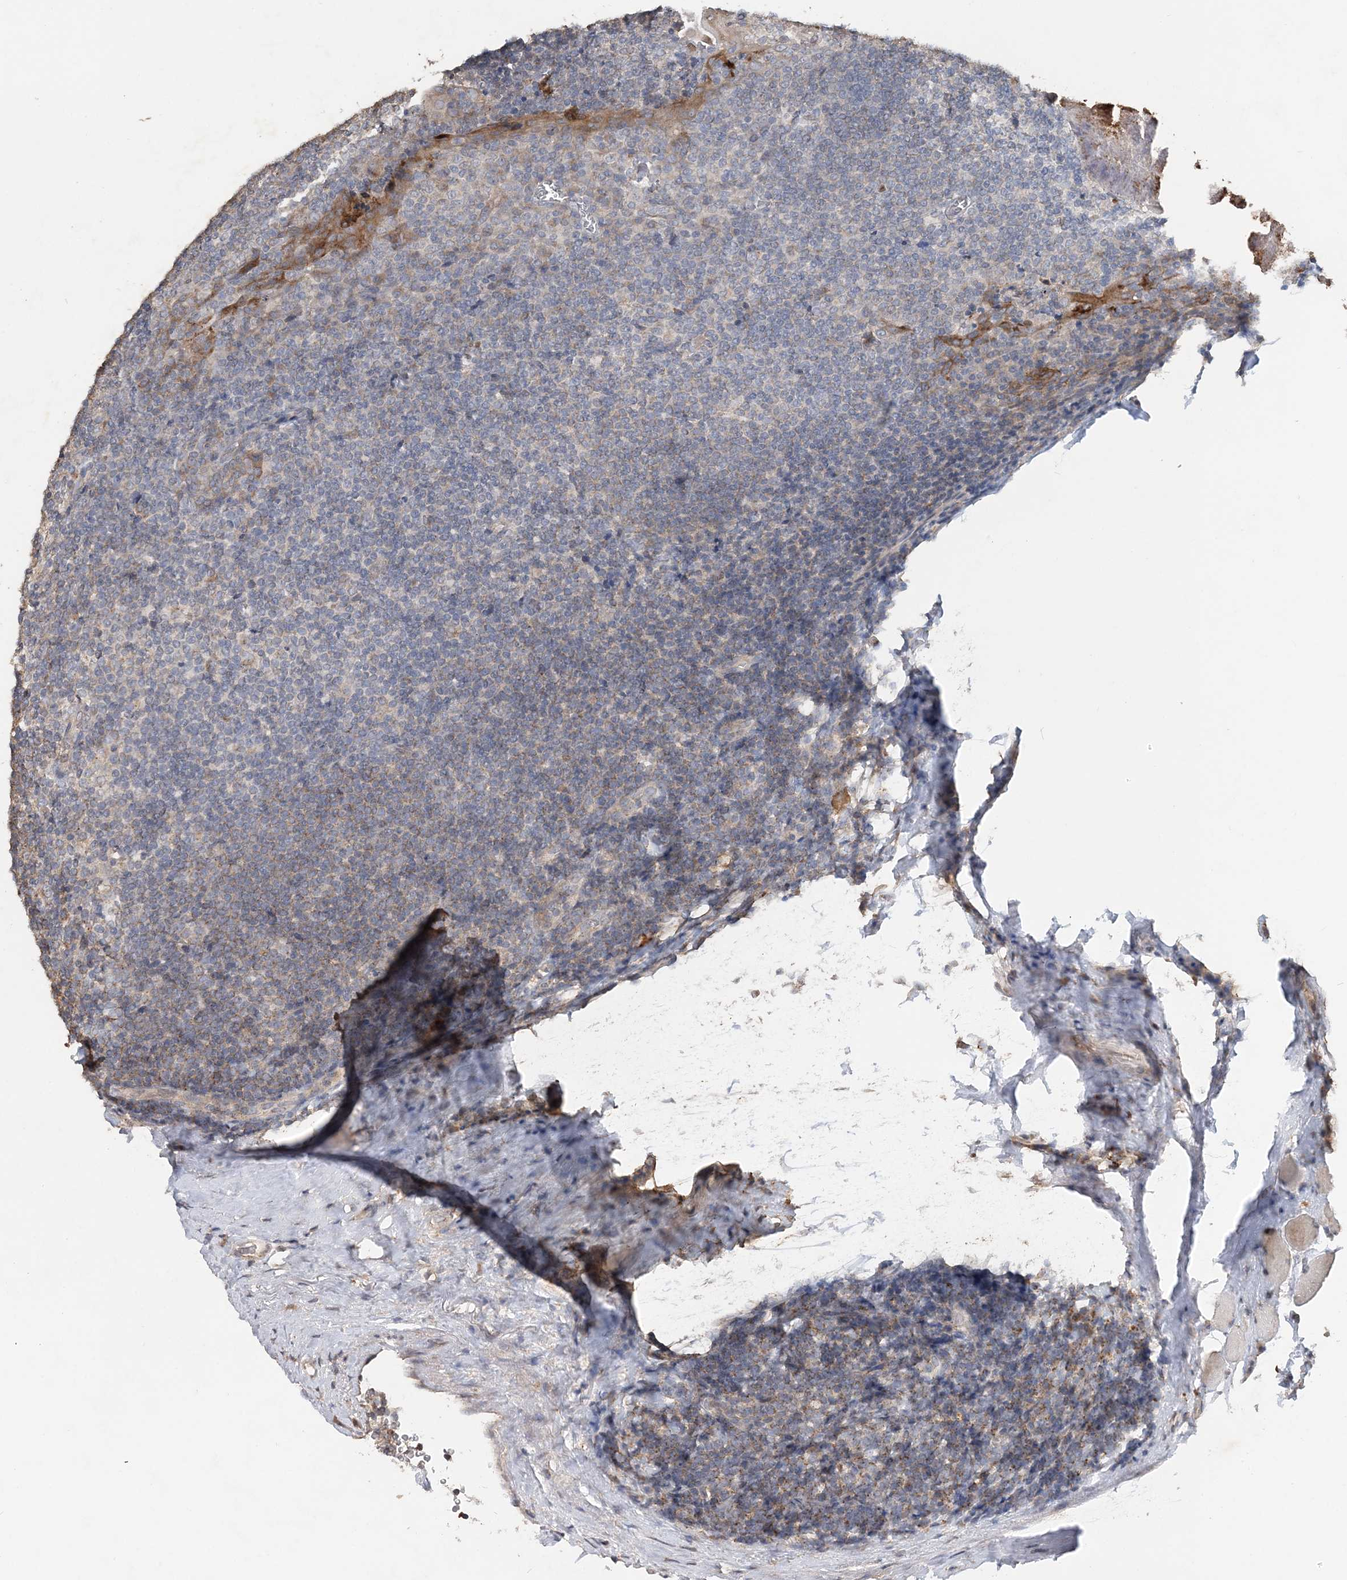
{"staining": {"intensity": "weak", "quantity": "<25%", "location": "cytoplasmic/membranous"}, "tissue": "tonsil", "cell_type": "Germinal center cells", "image_type": "normal", "snomed": [{"axis": "morphology", "description": "Normal tissue, NOS"}, {"axis": "topography", "description": "Tonsil"}], "caption": "Micrograph shows no protein expression in germinal center cells of unremarkable tonsil. The staining was performed using DAB (3,3'-diaminobenzidine) to visualize the protein expression in brown, while the nuclei were stained in blue with hematoxylin (Magnification: 20x).", "gene": "RAB14", "patient": {"sex": "male", "age": 37}}